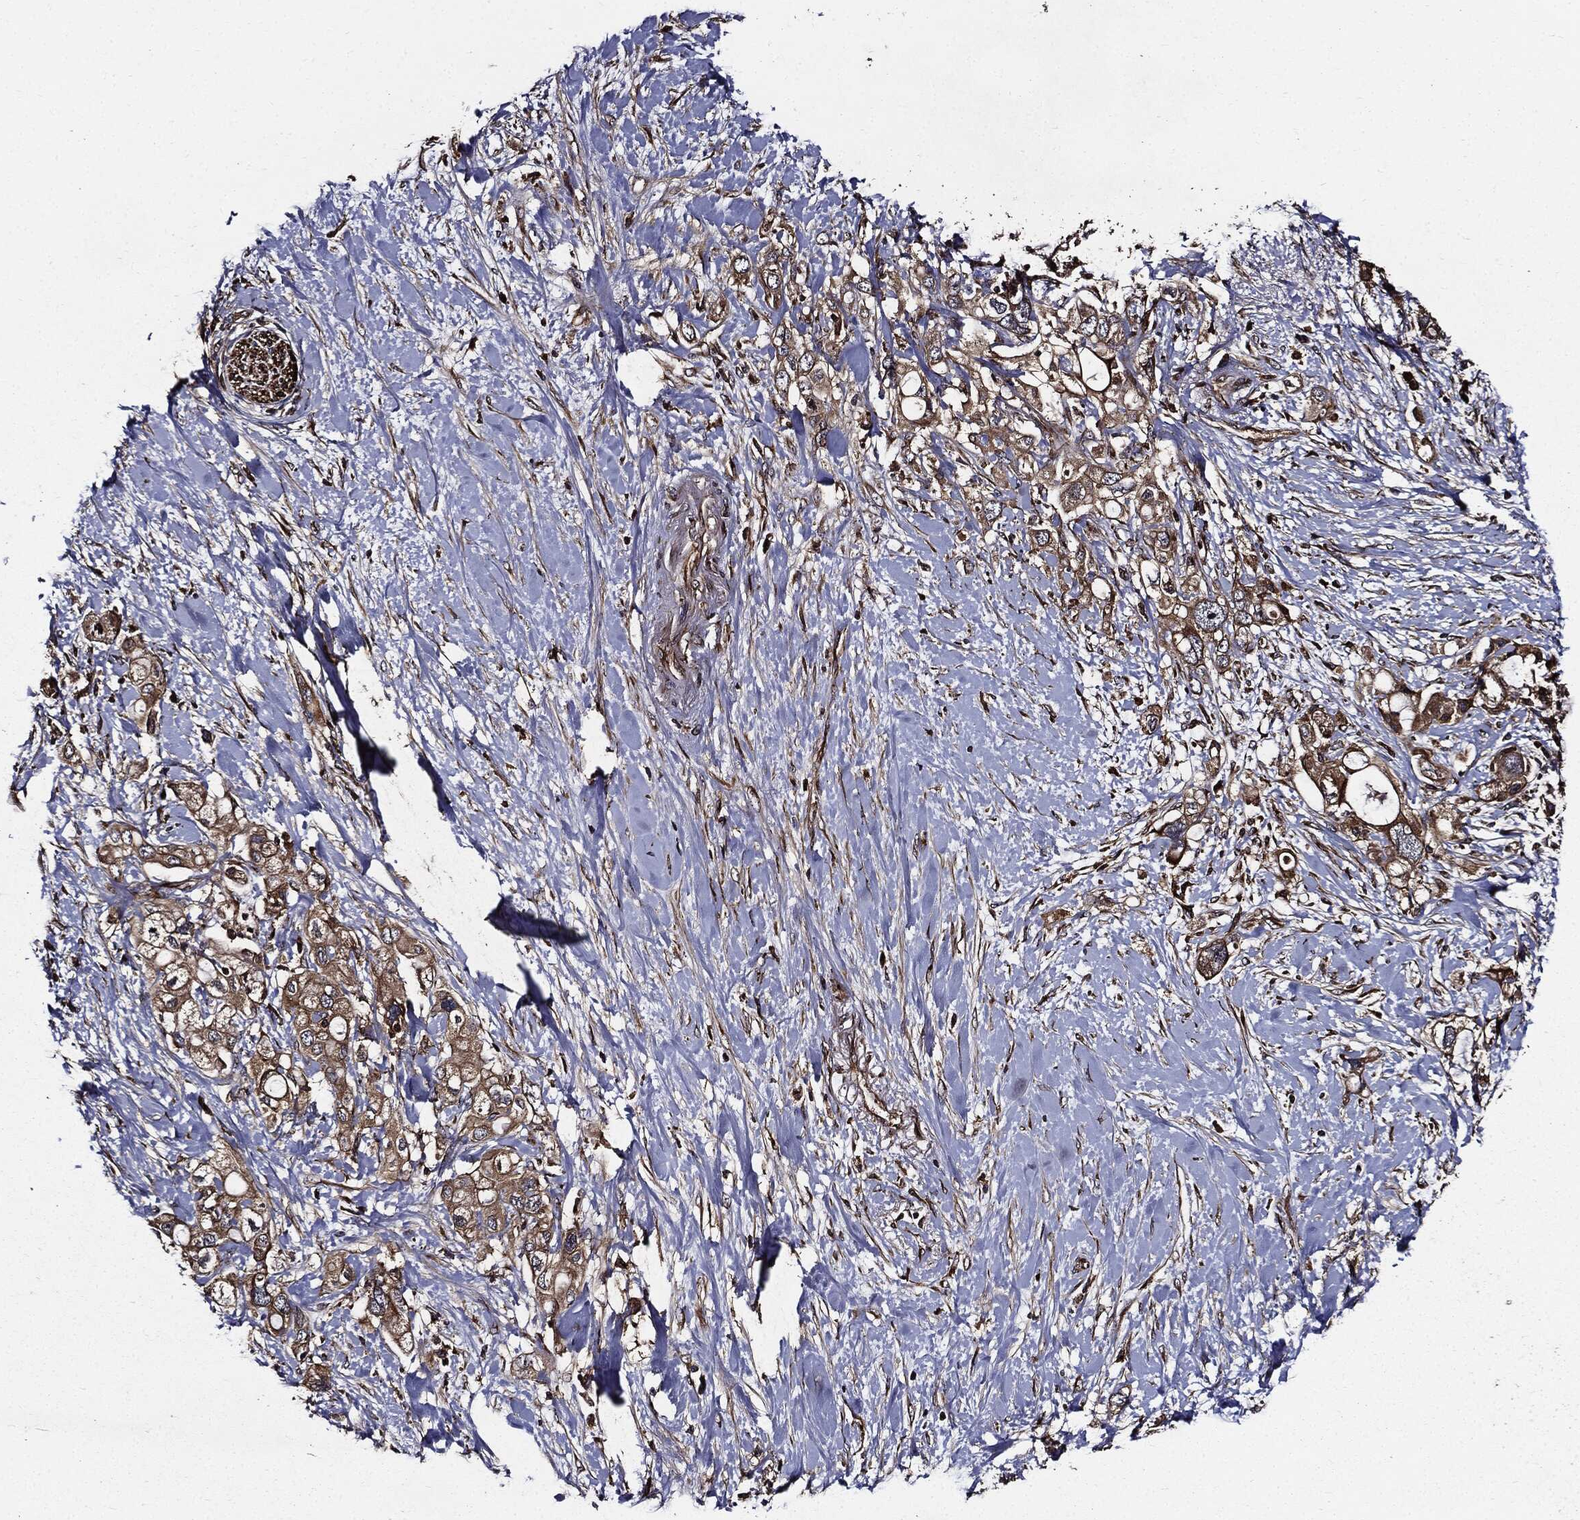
{"staining": {"intensity": "moderate", "quantity": ">75%", "location": "cytoplasmic/membranous"}, "tissue": "pancreatic cancer", "cell_type": "Tumor cells", "image_type": "cancer", "snomed": [{"axis": "morphology", "description": "Adenocarcinoma, NOS"}, {"axis": "topography", "description": "Pancreas"}], "caption": "Moderate cytoplasmic/membranous protein staining is seen in approximately >75% of tumor cells in pancreatic cancer.", "gene": "HTT", "patient": {"sex": "female", "age": 56}}